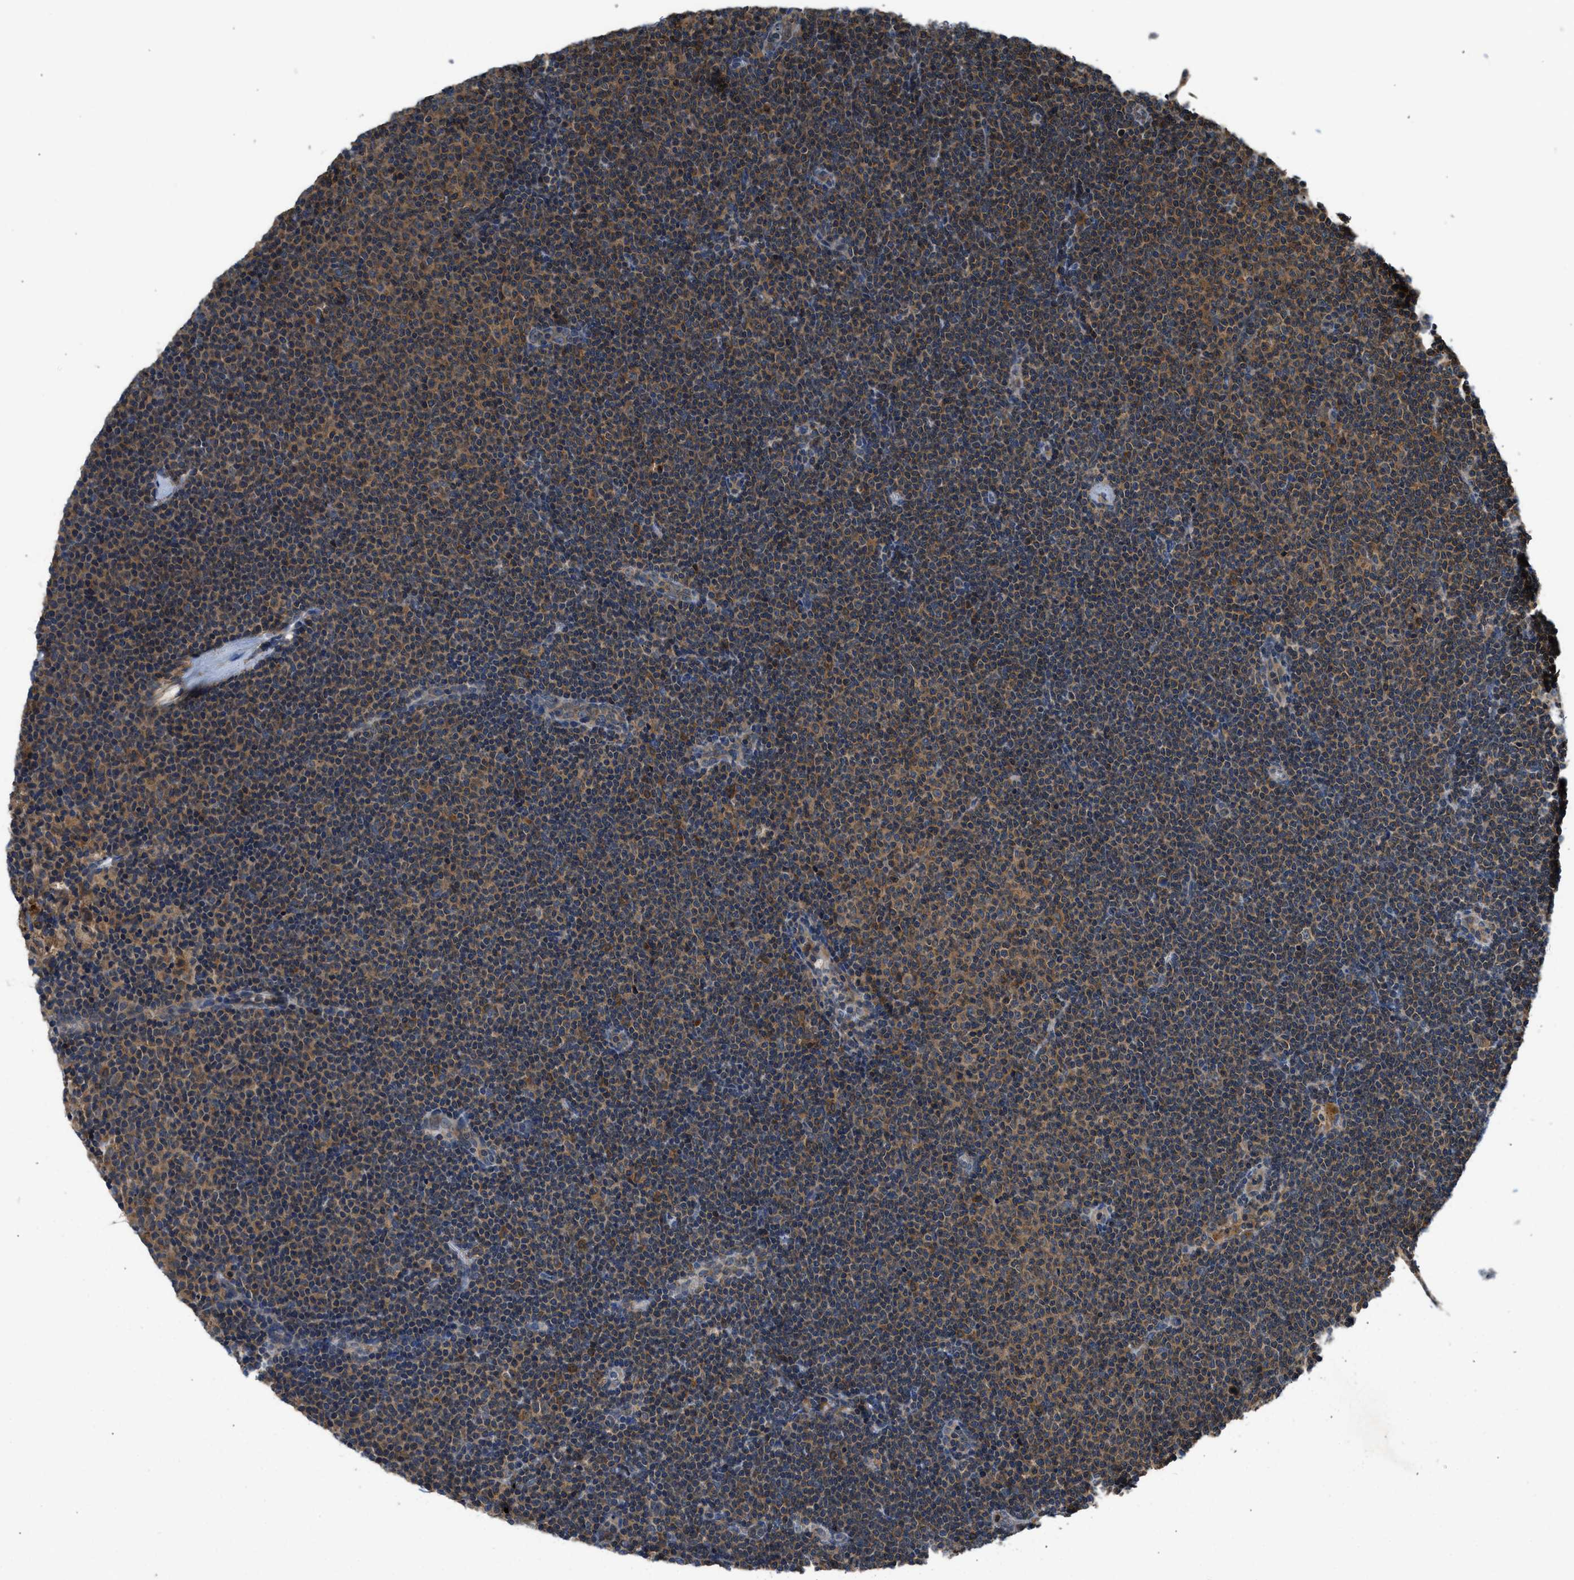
{"staining": {"intensity": "moderate", "quantity": ">75%", "location": "cytoplasmic/membranous"}, "tissue": "lymphoma", "cell_type": "Tumor cells", "image_type": "cancer", "snomed": [{"axis": "morphology", "description": "Malignant lymphoma, non-Hodgkin's type, Low grade"}, {"axis": "topography", "description": "Lymph node"}], "caption": "A photomicrograph of human lymphoma stained for a protein exhibits moderate cytoplasmic/membranous brown staining in tumor cells.", "gene": "PAFAH2", "patient": {"sex": "female", "age": 53}}